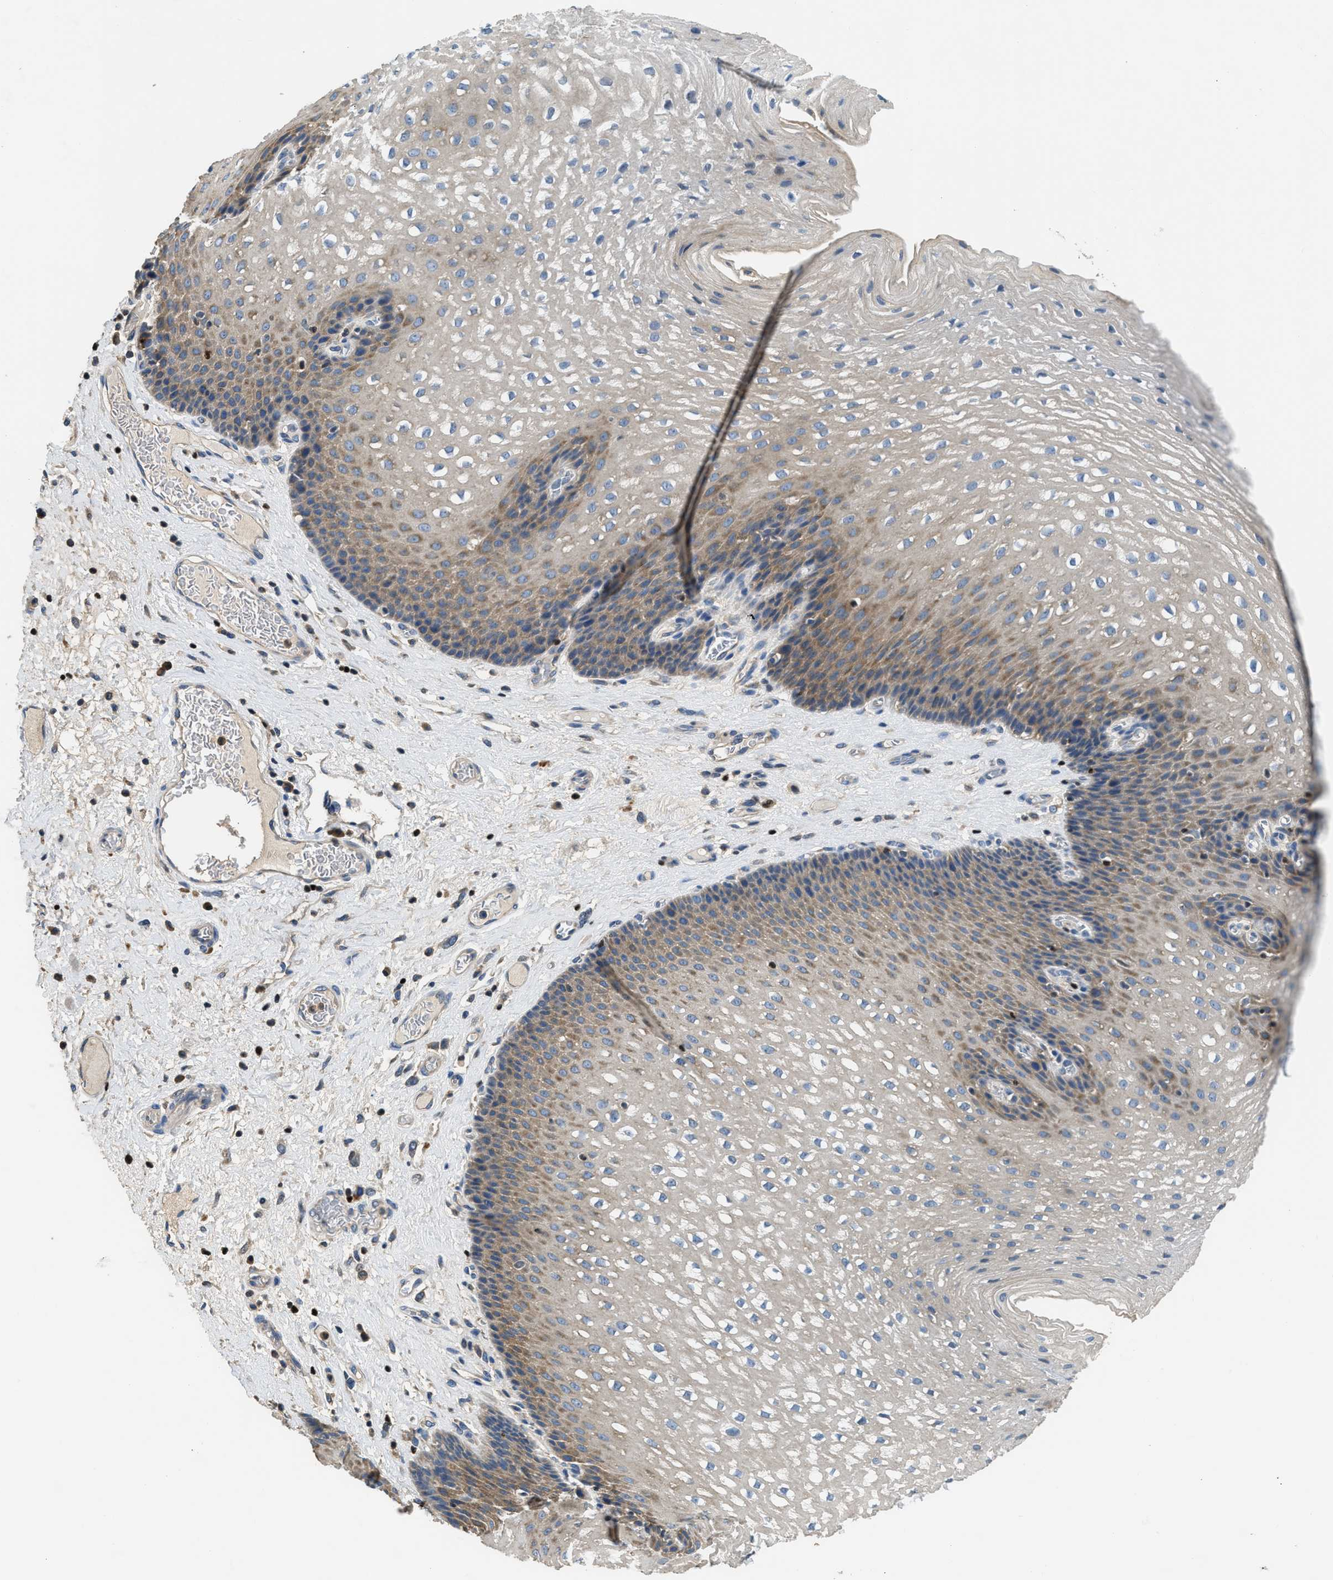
{"staining": {"intensity": "moderate", "quantity": "25%-75%", "location": "cytoplasmic/membranous"}, "tissue": "esophagus", "cell_type": "Squamous epithelial cells", "image_type": "normal", "snomed": [{"axis": "morphology", "description": "Normal tissue, NOS"}, {"axis": "topography", "description": "Esophagus"}], "caption": "Squamous epithelial cells exhibit moderate cytoplasmic/membranous staining in approximately 25%-75% of cells in normal esophagus.", "gene": "TOX", "patient": {"sex": "male", "age": 48}}